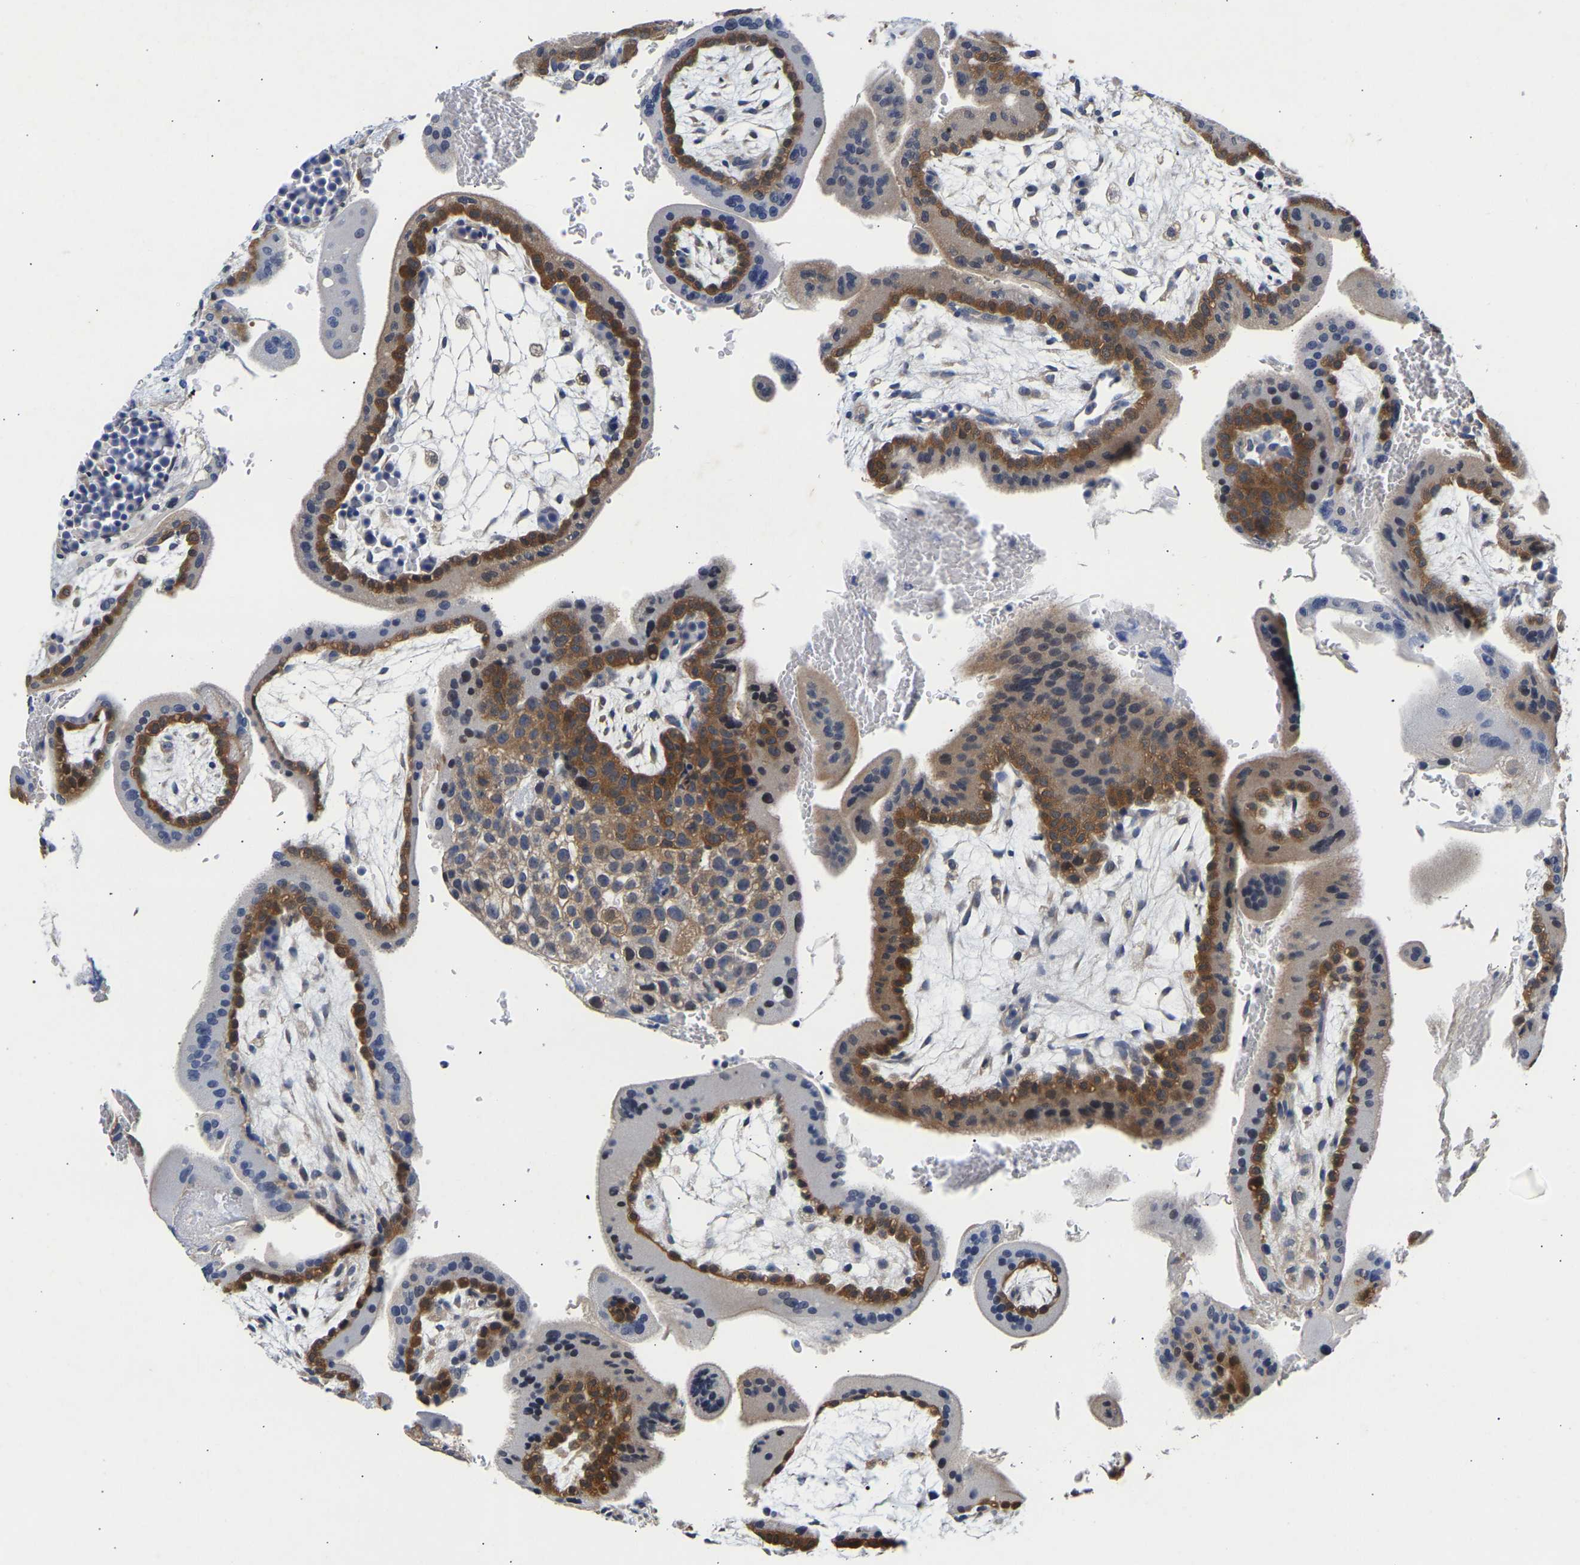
{"staining": {"intensity": "moderate", "quantity": "<25%", "location": "cytoplasmic/membranous"}, "tissue": "placenta", "cell_type": "Decidual cells", "image_type": "normal", "snomed": [{"axis": "morphology", "description": "Normal tissue, NOS"}, {"axis": "topography", "description": "Placenta"}], "caption": "The image reveals immunohistochemical staining of unremarkable placenta. There is moderate cytoplasmic/membranous positivity is present in approximately <25% of decidual cells.", "gene": "CCDC6", "patient": {"sex": "female", "age": 35}}